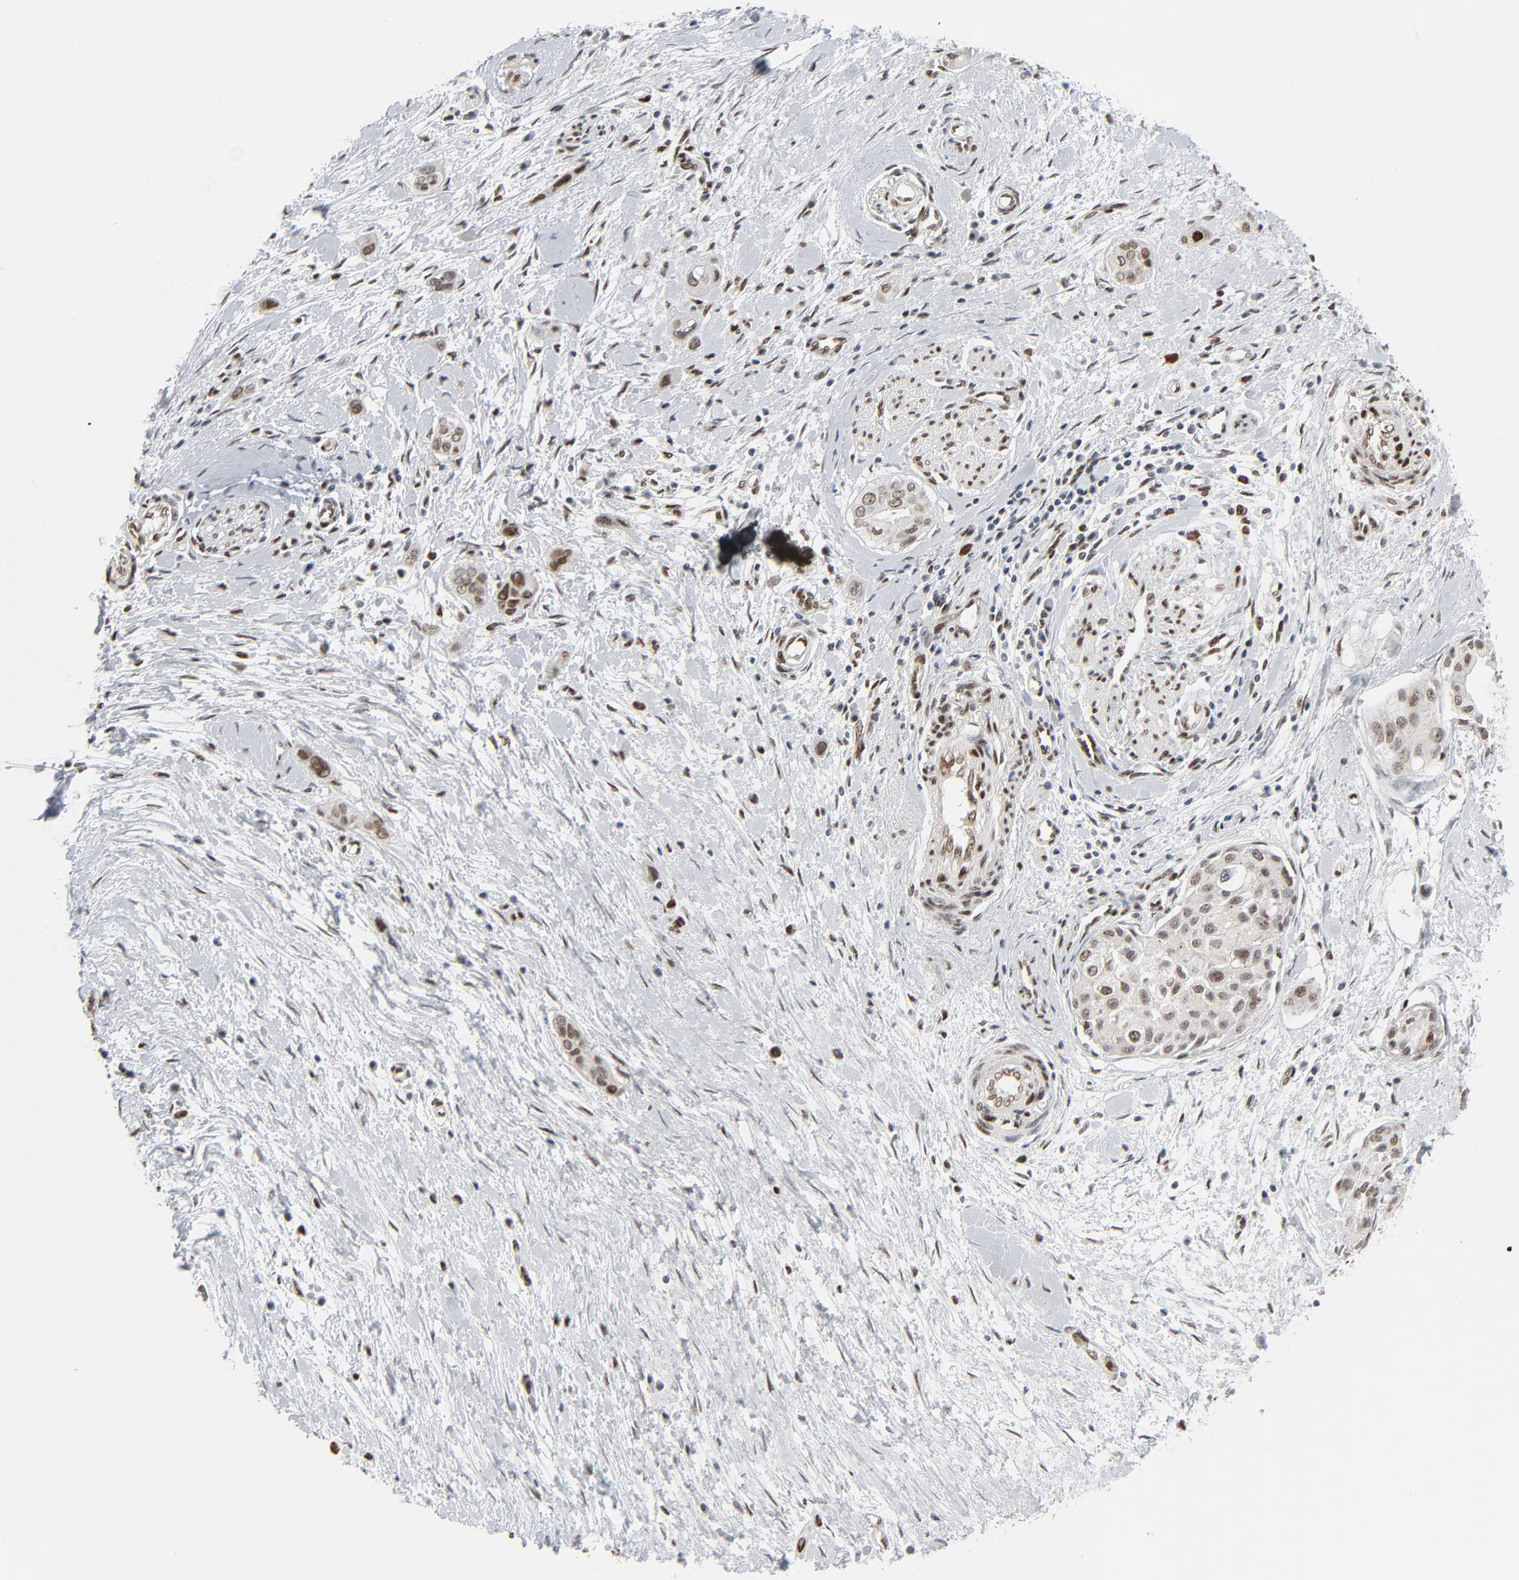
{"staining": {"intensity": "moderate", "quantity": ">75%", "location": "nuclear"}, "tissue": "pancreatic cancer", "cell_type": "Tumor cells", "image_type": "cancer", "snomed": [{"axis": "morphology", "description": "Adenocarcinoma, NOS"}, {"axis": "topography", "description": "Pancreas"}], "caption": "Pancreatic cancer (adenocarcinoma) tissue demonstrates moderate nuclear positivity in approximately >75% of tumor cells, visualized by immunohistochemistry.", "gene": "CUX1", "patient": {"sex": "female", "age": 60}}